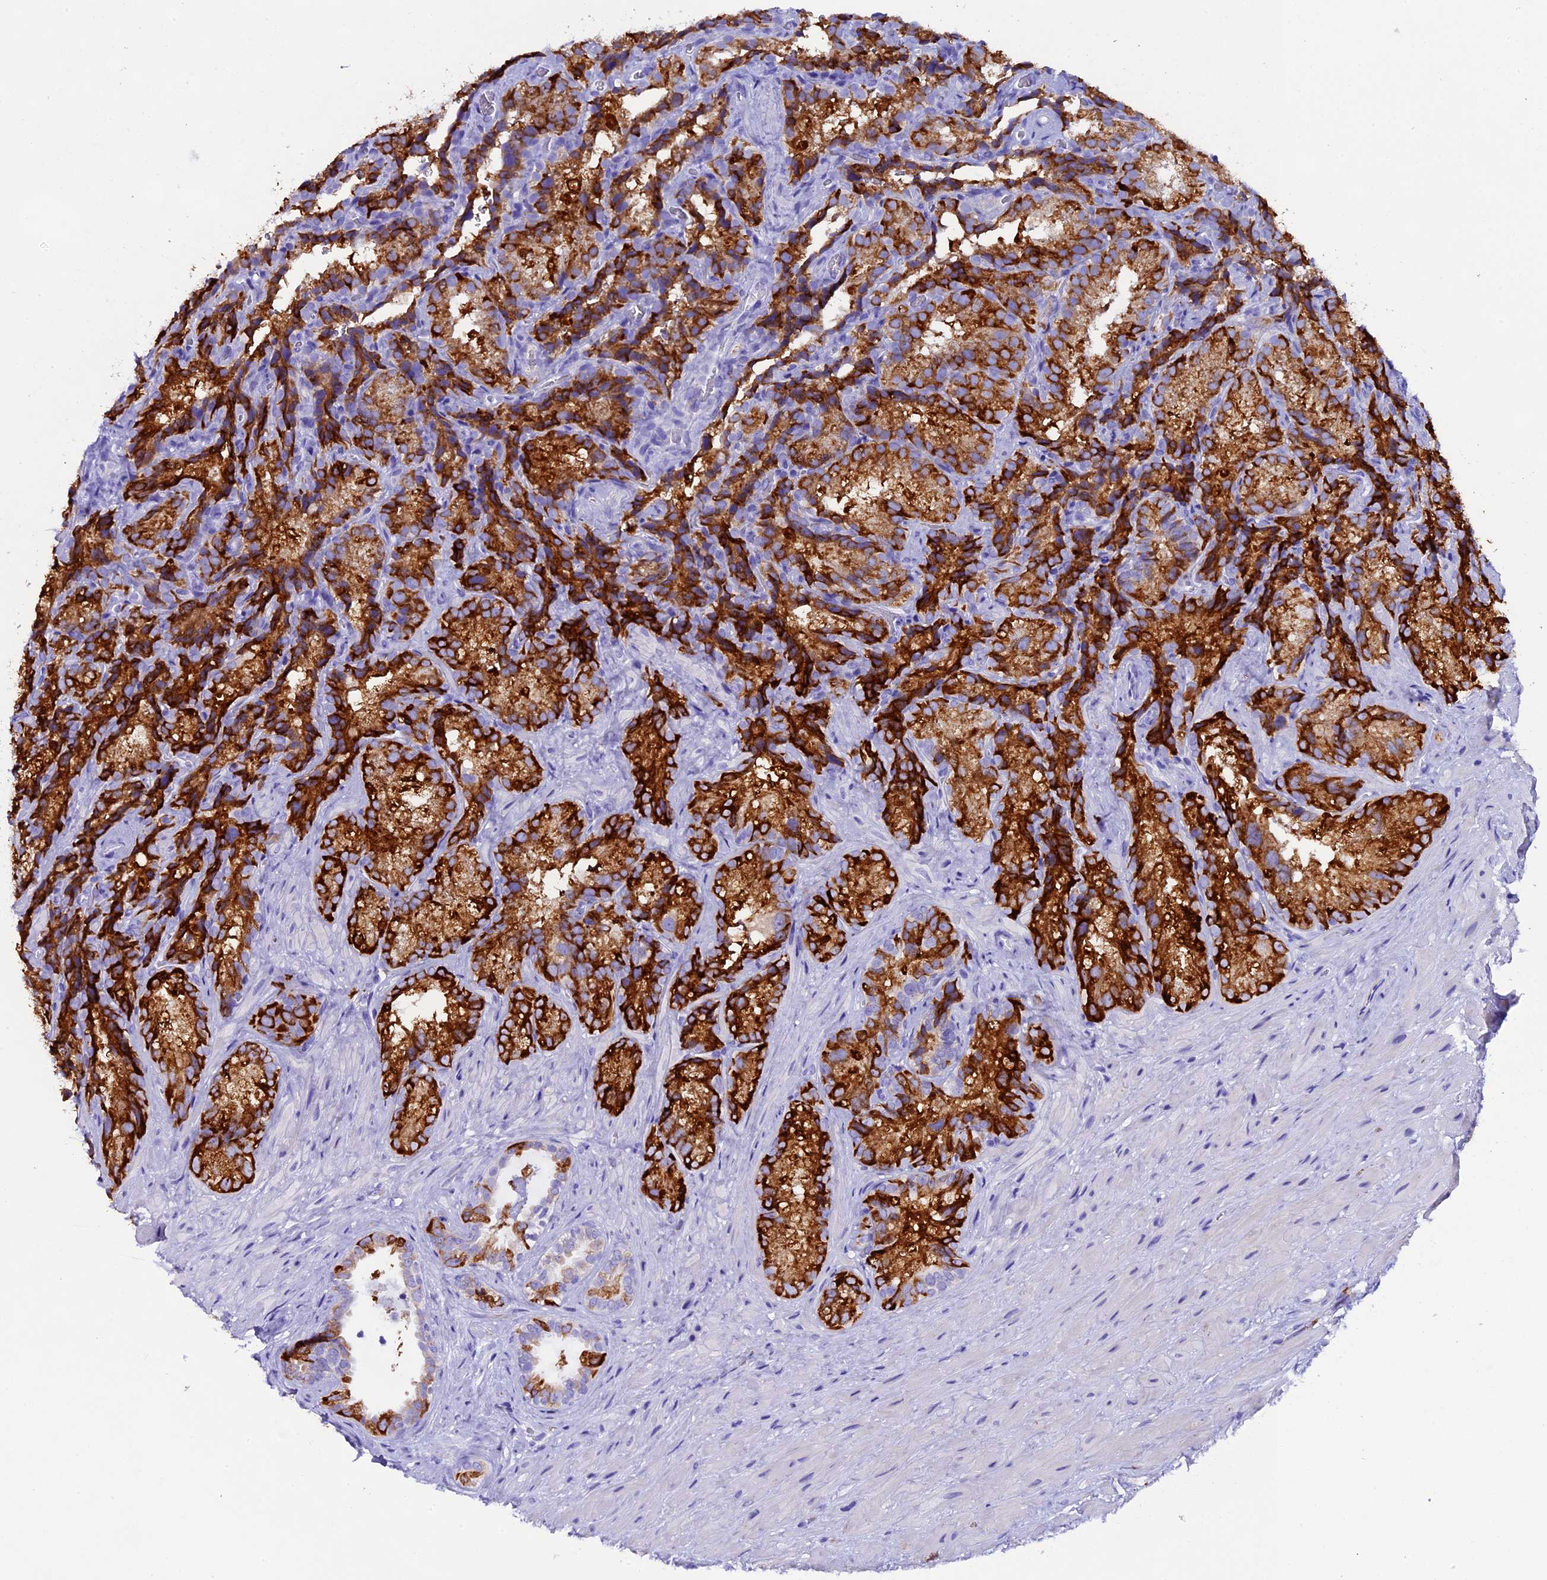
{"staining": {"intensity": "strong", "quantity": ">75%", "location": "cytoplasmic/membranous"}, "tissue": "seminal vesicle", "cell_type": "Glandular cells", "image_type": "normal", "snomed": [{"axis": "morphology", "description": "Normal tissue, NOS"}, {"axis": "topography", "description": "Seminal veicle"}], "caption": "Immunohistochemistry (IHC) photomicrograph of benign seminal vesicle: human seminal vesicle stained using immunohistochemistry exhibits high levels of strong protein expression localized specifically in the cytoplasmic/membranous of glandular cells, appearing as a cytoplasmic/membranous brown color.", "gene": "FKBP11", "patient": {"sex": "male", "age": 58}}